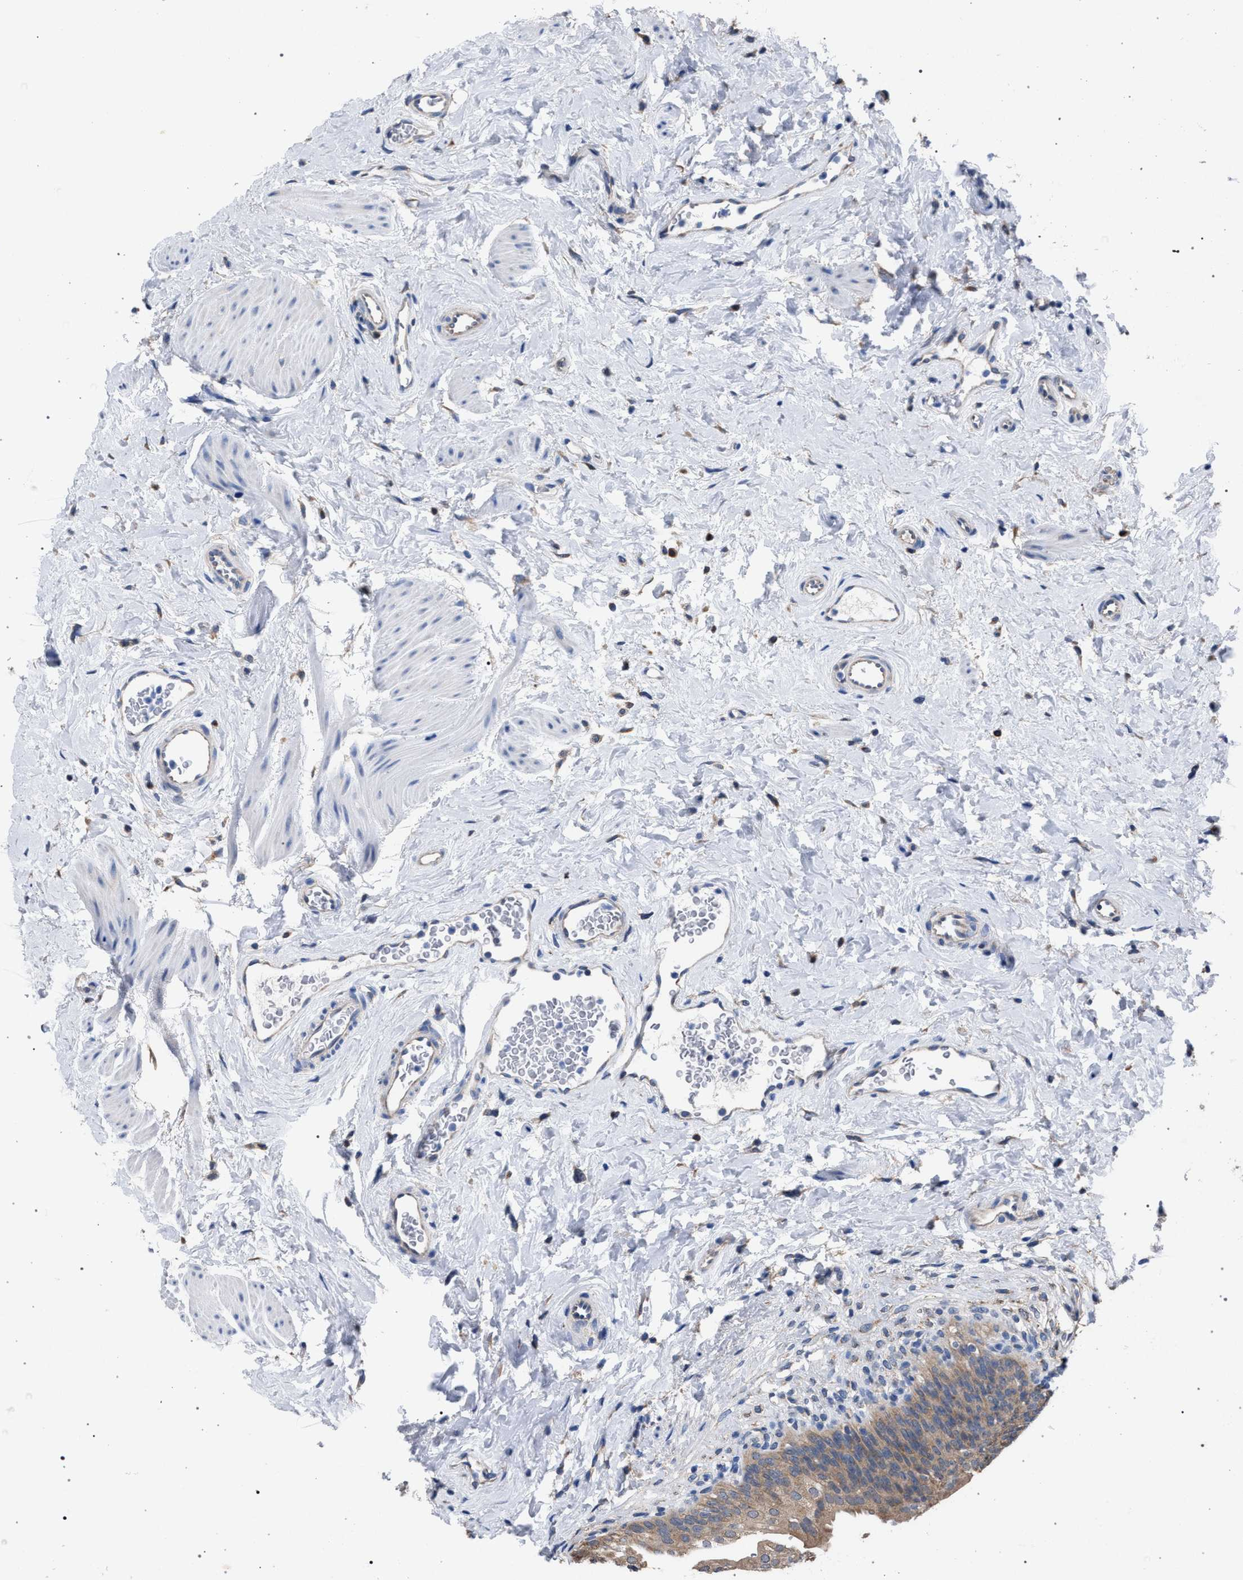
{"staining": {"intensity": "moderate", "quantity": ">75%", "location": "cytoplasmic/membranous"}, "tissue": "urinary bladder", "cell_type": "Urothelial cells", "image_type": "normal", "snomed": [{"axis": "morphology", "description": "Normal tissue, NOS"}, {"axis": "topography", "description": "Urinary bladder"}], "caption": "The immunohistochemical stain shows moderate cytoplasmic/membranous positivity in urothelial cells of normal urinary bladder. The staining is performed using DAB (3,3'-diaminobenzidine) brown chromogen to label protein expression. The nuclei are counter-stained blue using hematoxylin.", "gene": "CRYZ", "patient": {"sex": "female", "age": 79}}